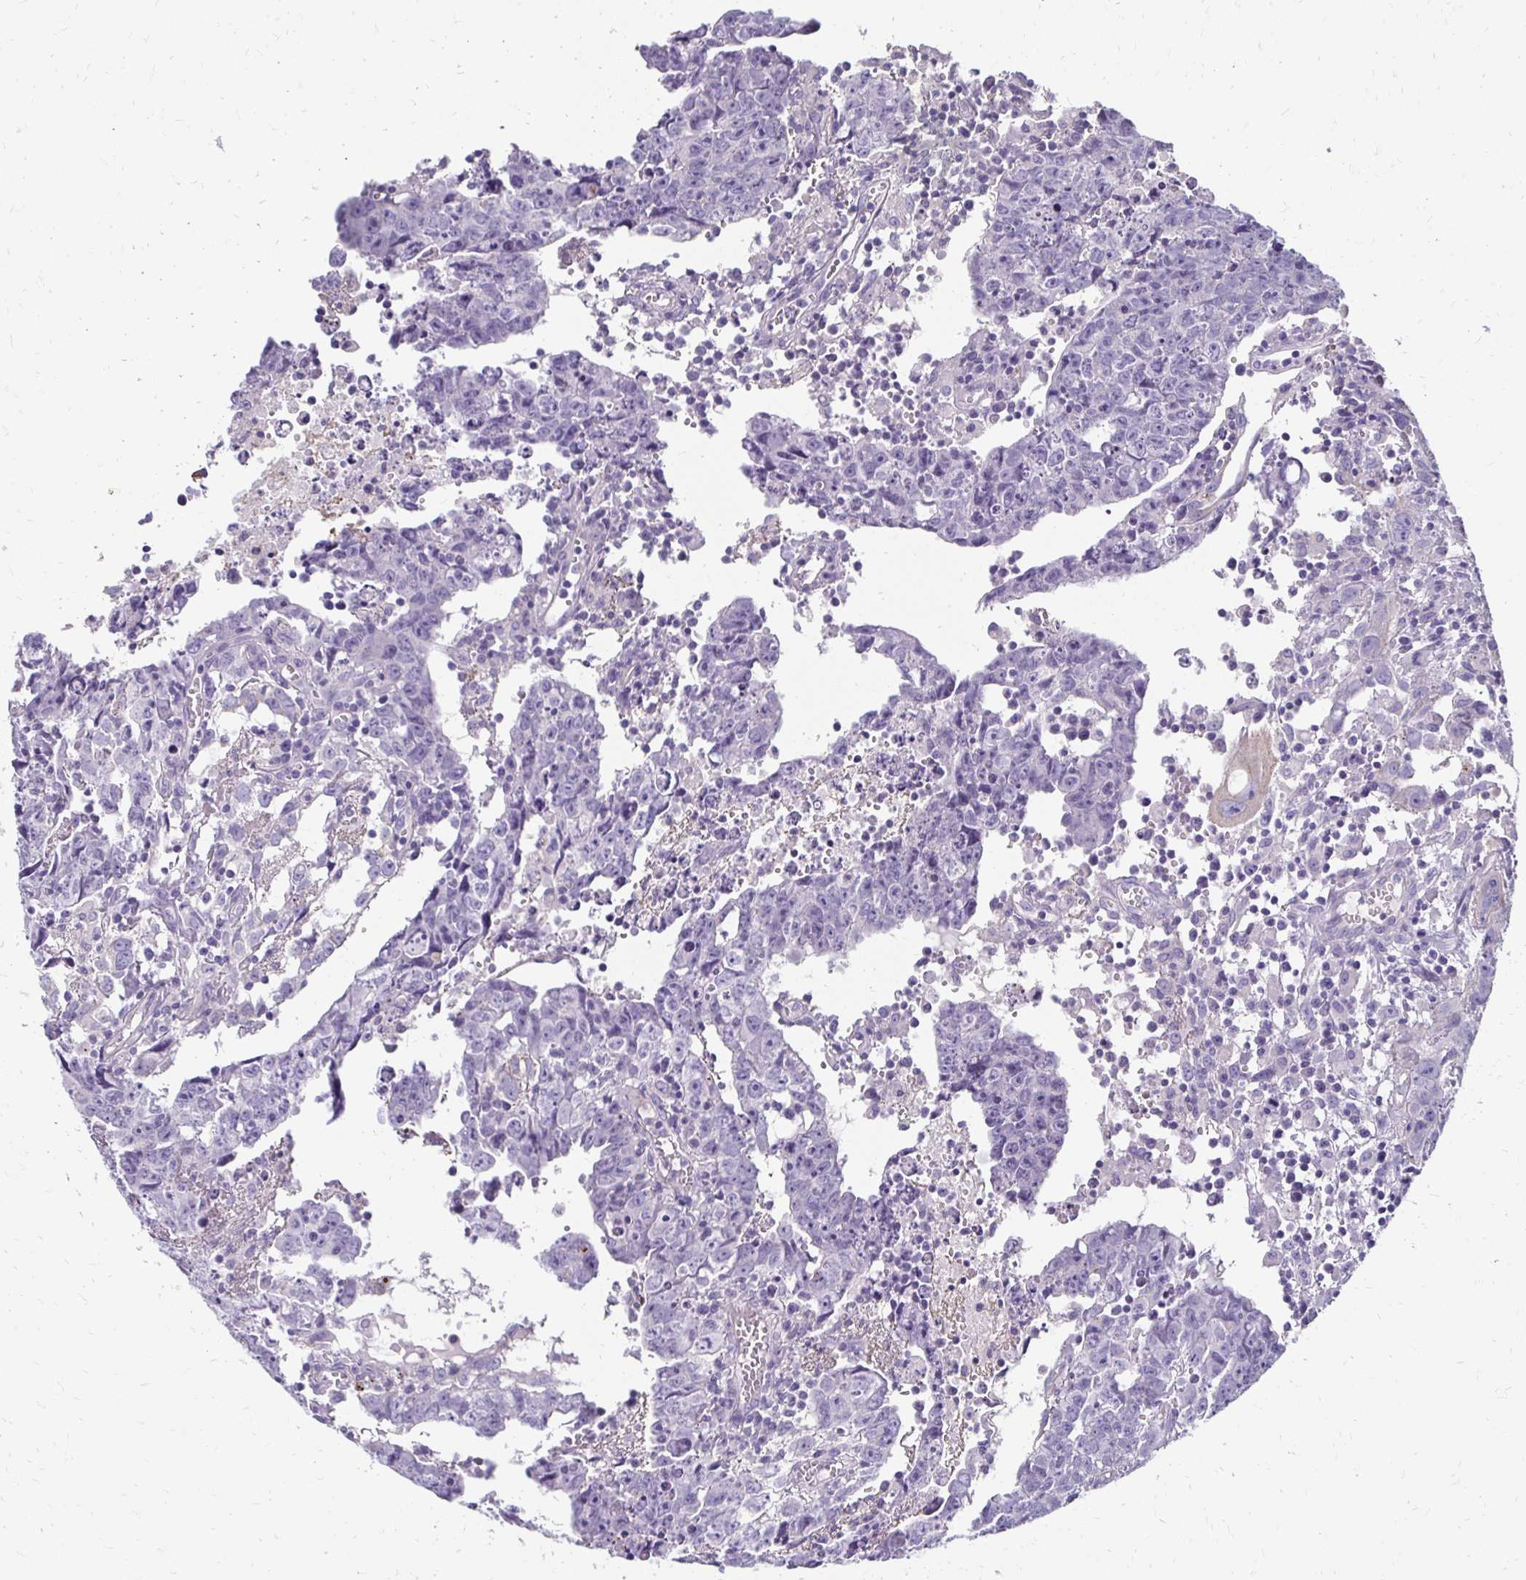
{"staining": {"intensity": "negative", "quantity": "none", "location": "none"}, "tissue": "testis cancer", "cell_type": "Tumor cells", "image_type": "cancer", "snomed": [{"axis": "morphology", "description": "Carcinoma, Embryonal, NOS"}, {"axis": "topography", "description": "Testis"}], "caption": "The IHC image has no significant expression in tumor cells of testis cancer (embryonal carcinoma) tissue.", "gene": "AKAP6", "patient": {"sex": "male", "age": 22}}